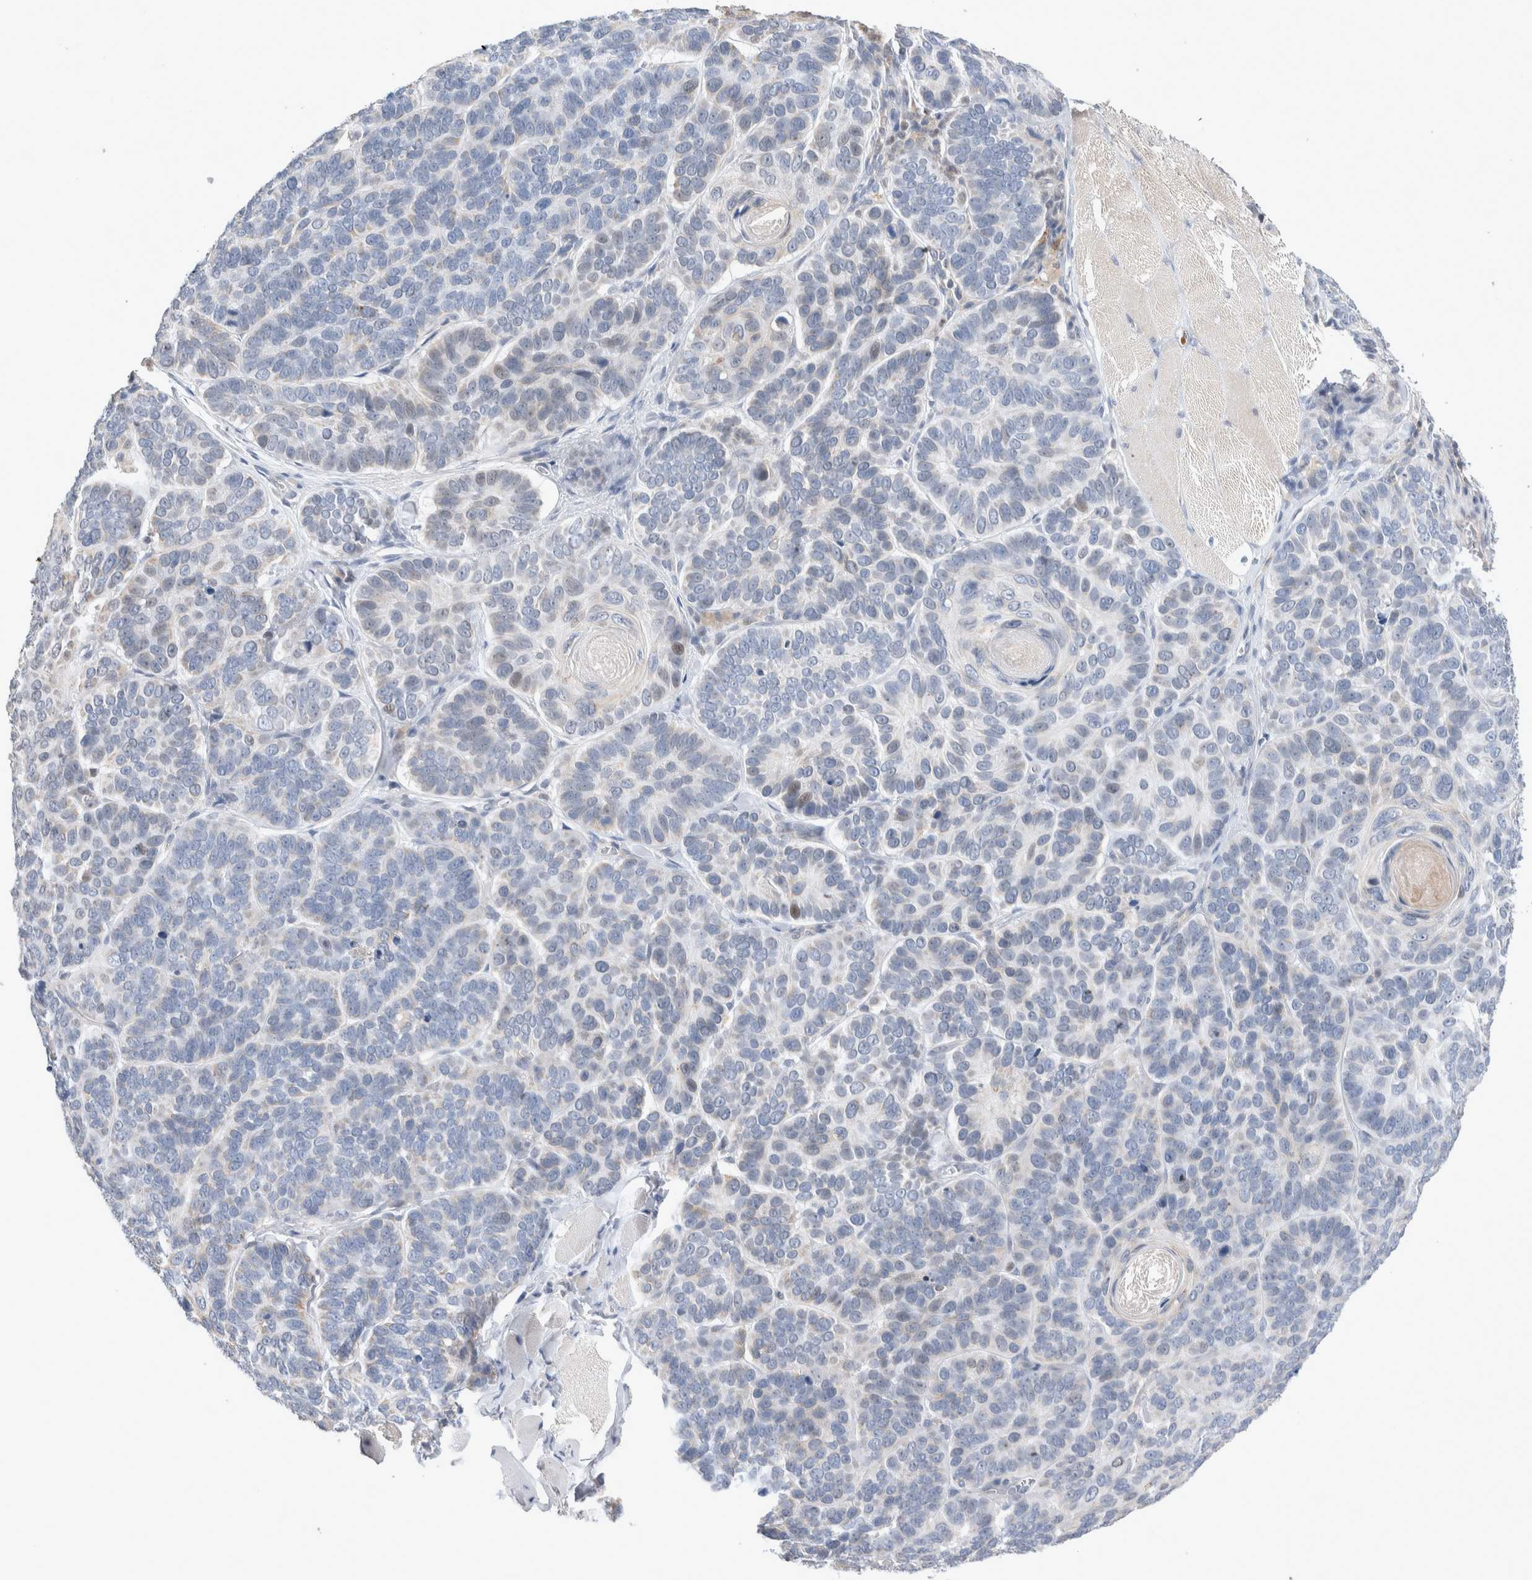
{"staining": {"intensity": "negative", "quantity": "none", "location": "none"}, "tissue": "skin cancer", "cell_type": "Tumor cells", "image_type": "cancer", "snomed": [{"axis": "morphology", "description": "Basal cell carcinoma"}, {"axis": "topography", "description": "Skin"}], "caption": "Tumor cells are negative for brown protein staining in skin cancer.", "gene": "AGMAT", "patient": {"sex": "male", "age": 62}}